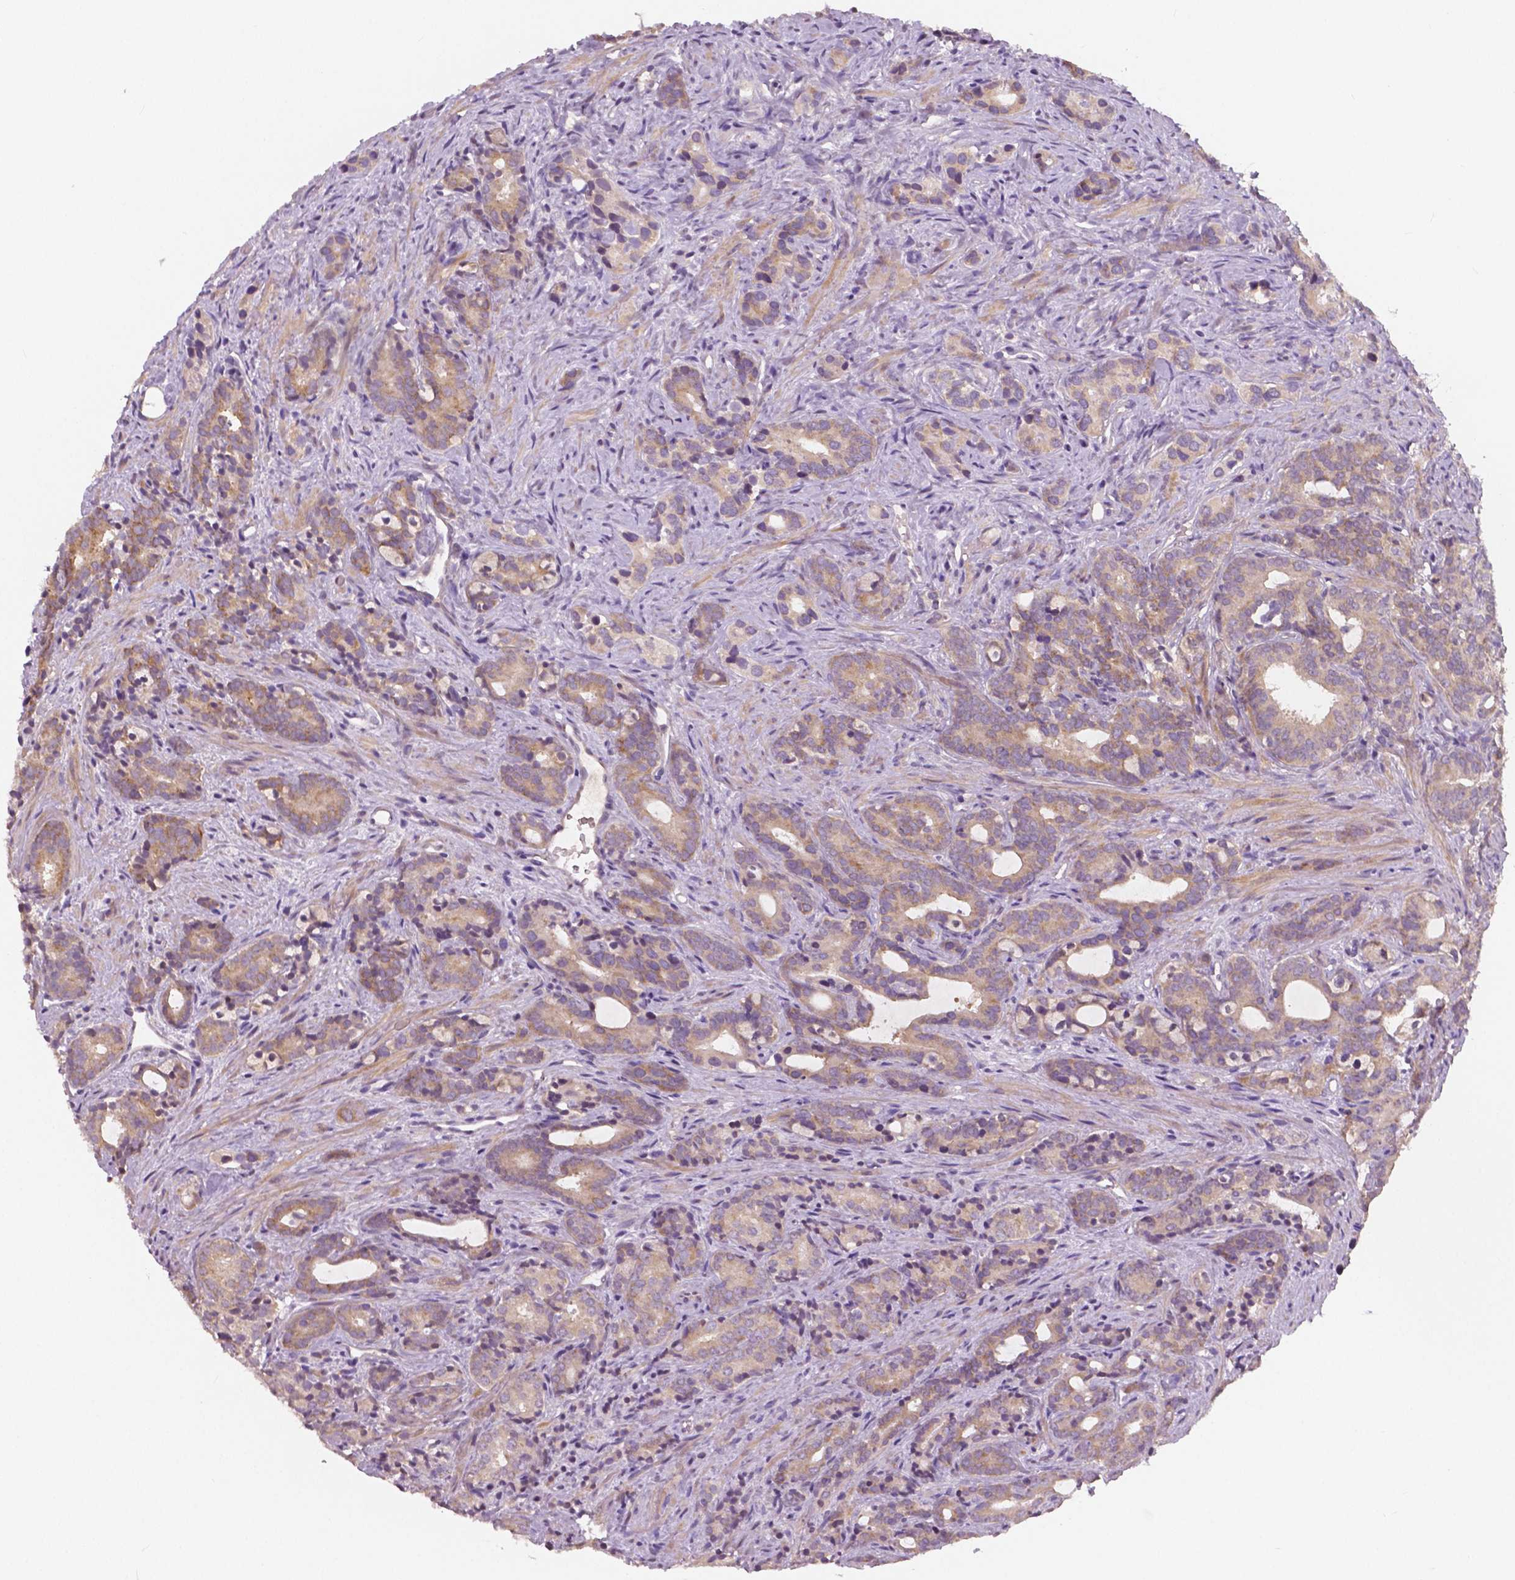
{"staining": {"intensity": "weak", "quantity": ">75%", "location": "cytoplasmic/membranous"}, "tissue": "prostate cancer", "cell_type": "Tumor cells", "image_type": "cancer", "snomed": [{"axis": "morphology", "description": "Adenocarcinoma, High grade"}, {"axis": "topography", "description": "Prostate"}], "caption": "Human prostate adenocarcinoma (high-grade) stained with a protein marker exhibits weak staining in tumor cells.", "gene": "LSM14B", "patient": {"sex": "male", "age": 84}}